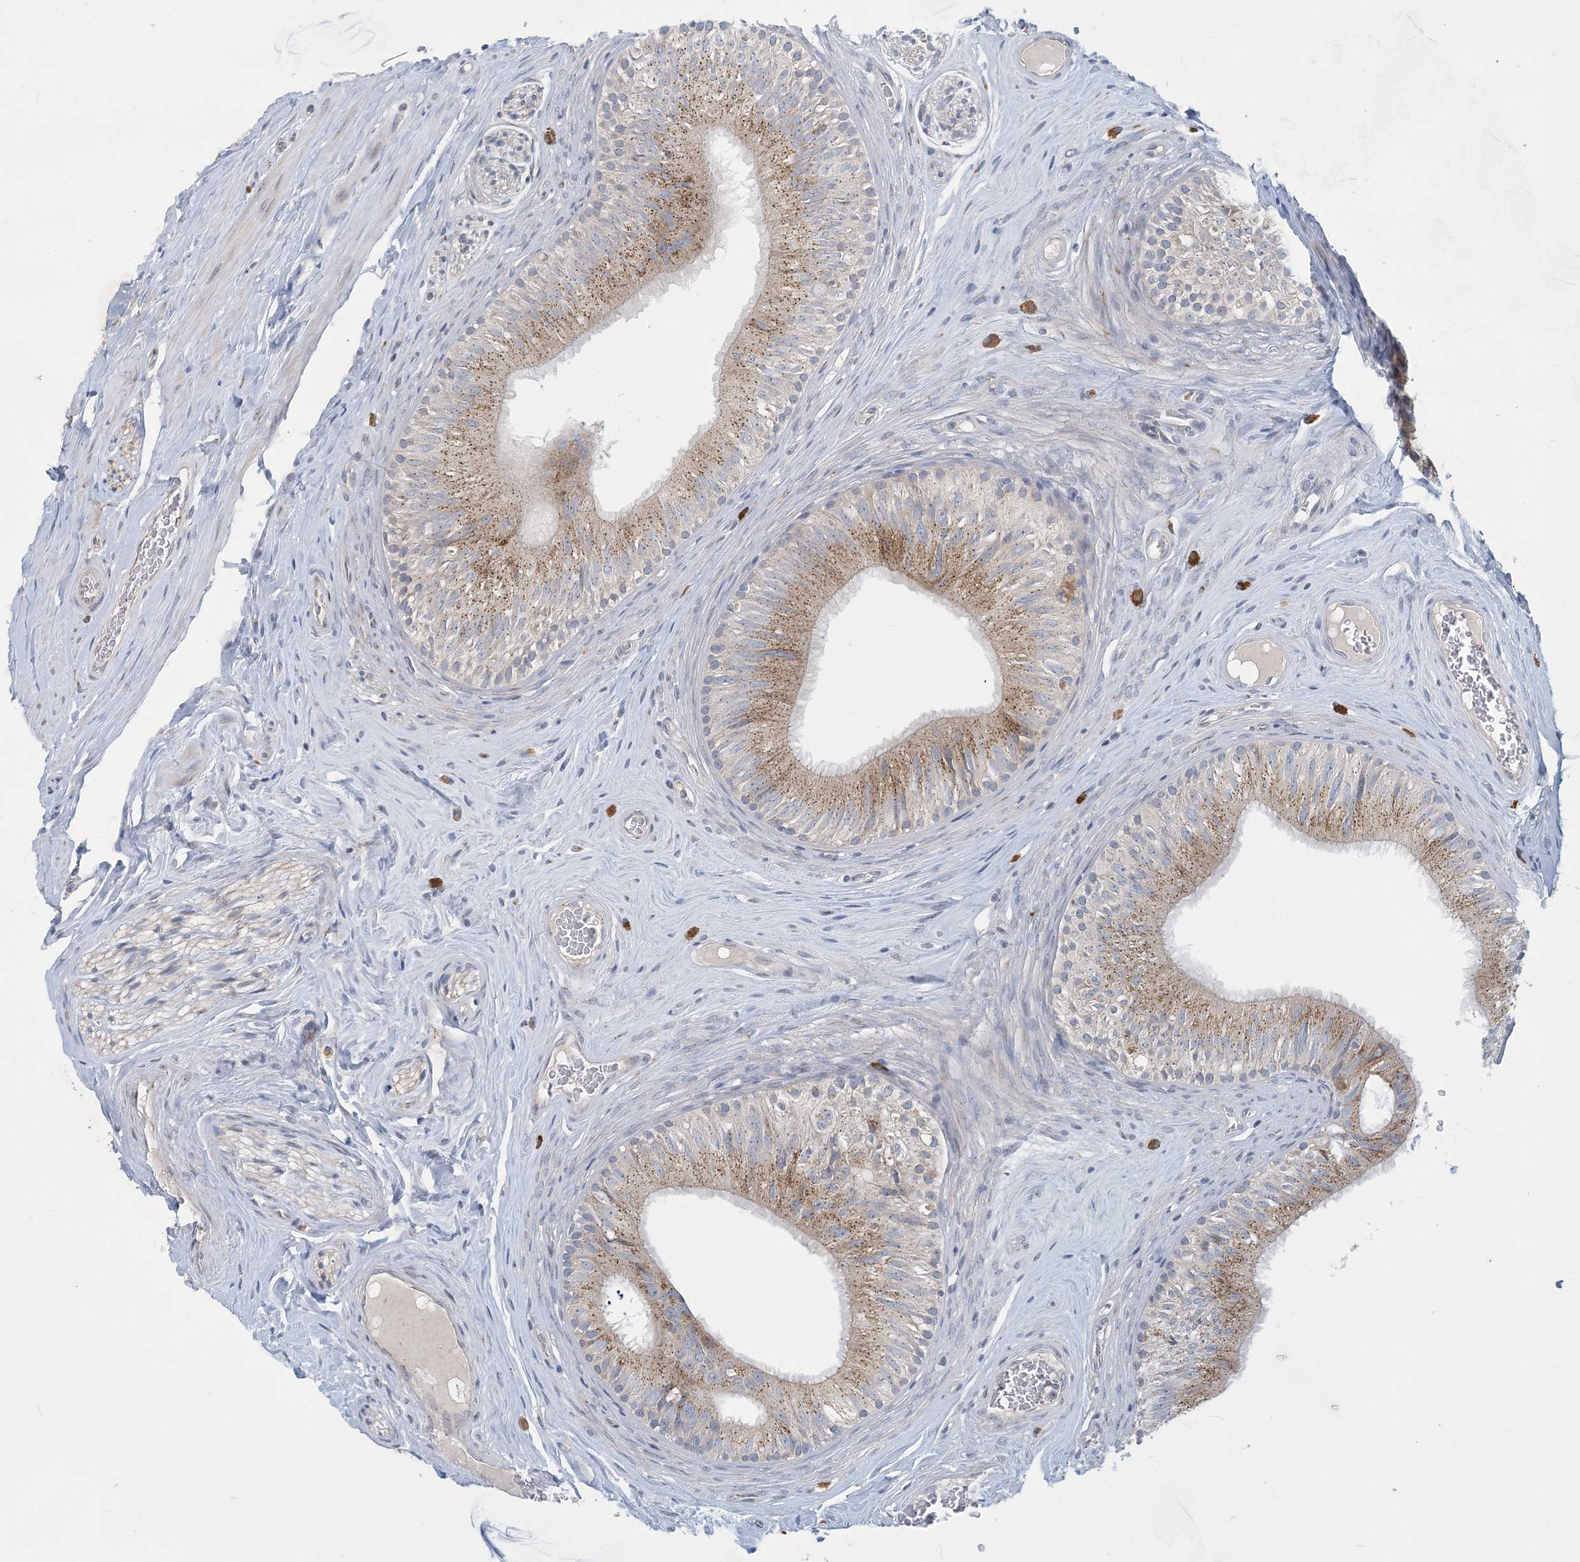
{"staining": {"intensity": "moderate", "quantity": ">75%", "location": "cytoplasmic/membranous"}, "tissue": "epididymis", "cell_type": "Glandular cells", "image_type": "normal", "snomed": [{"axis": "morphology", "description": "Normal tissue, NOS"}, {"axis": "topography", "description": "Epididymis"}], "caption": "An IHC histopathology image of benign tissue is shown. Protein staining in brown highlights moderate cytoplasmic/membranous positivity in epididymis within glandular cells.", "gene": "CCDC14", "patient": {"sex": "male", "age": 46}}